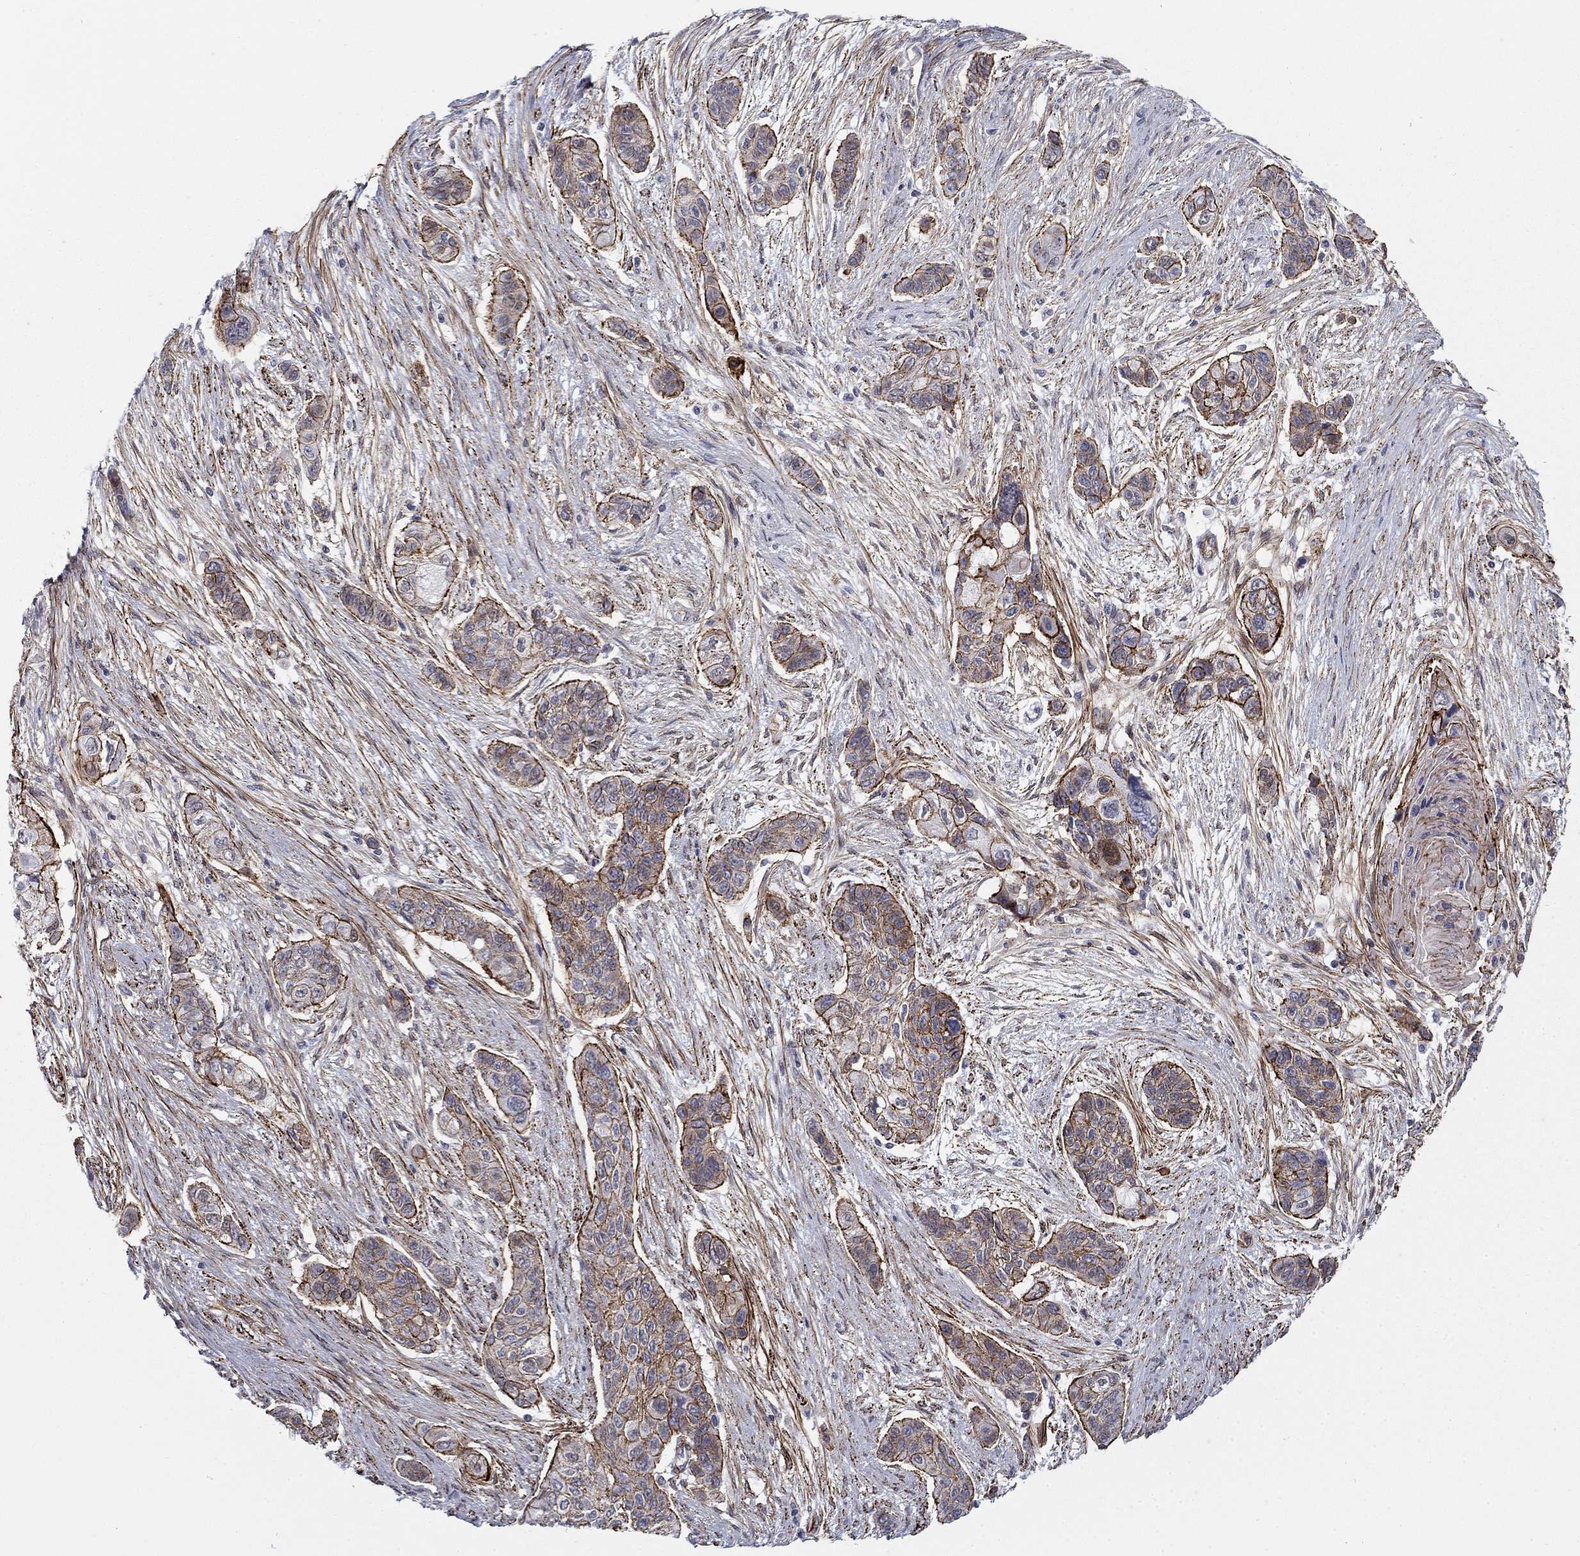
{"staining": {"intensity": "strong", "quantity": "25%-75%", "location": "cytoplasmic/membranous"}, "tissue": "lung cancer", "cell_type": "Tumor cells", "image_type": "cancer", "snomed": [{"axis": "morphology", "description": "Squamous cell carcinoma, NOS"}, {"axis": "topography", "description": "Lung"}], "caption": "Immunohistochemistry of lung cancer (squamous cell carcinoma) displays high levels of strong cytoplasmic/membranous staining in about 25%-75% of tumor cells.", "gene": "KRBA1", "patient": {"sex": "male", "age": 69}}